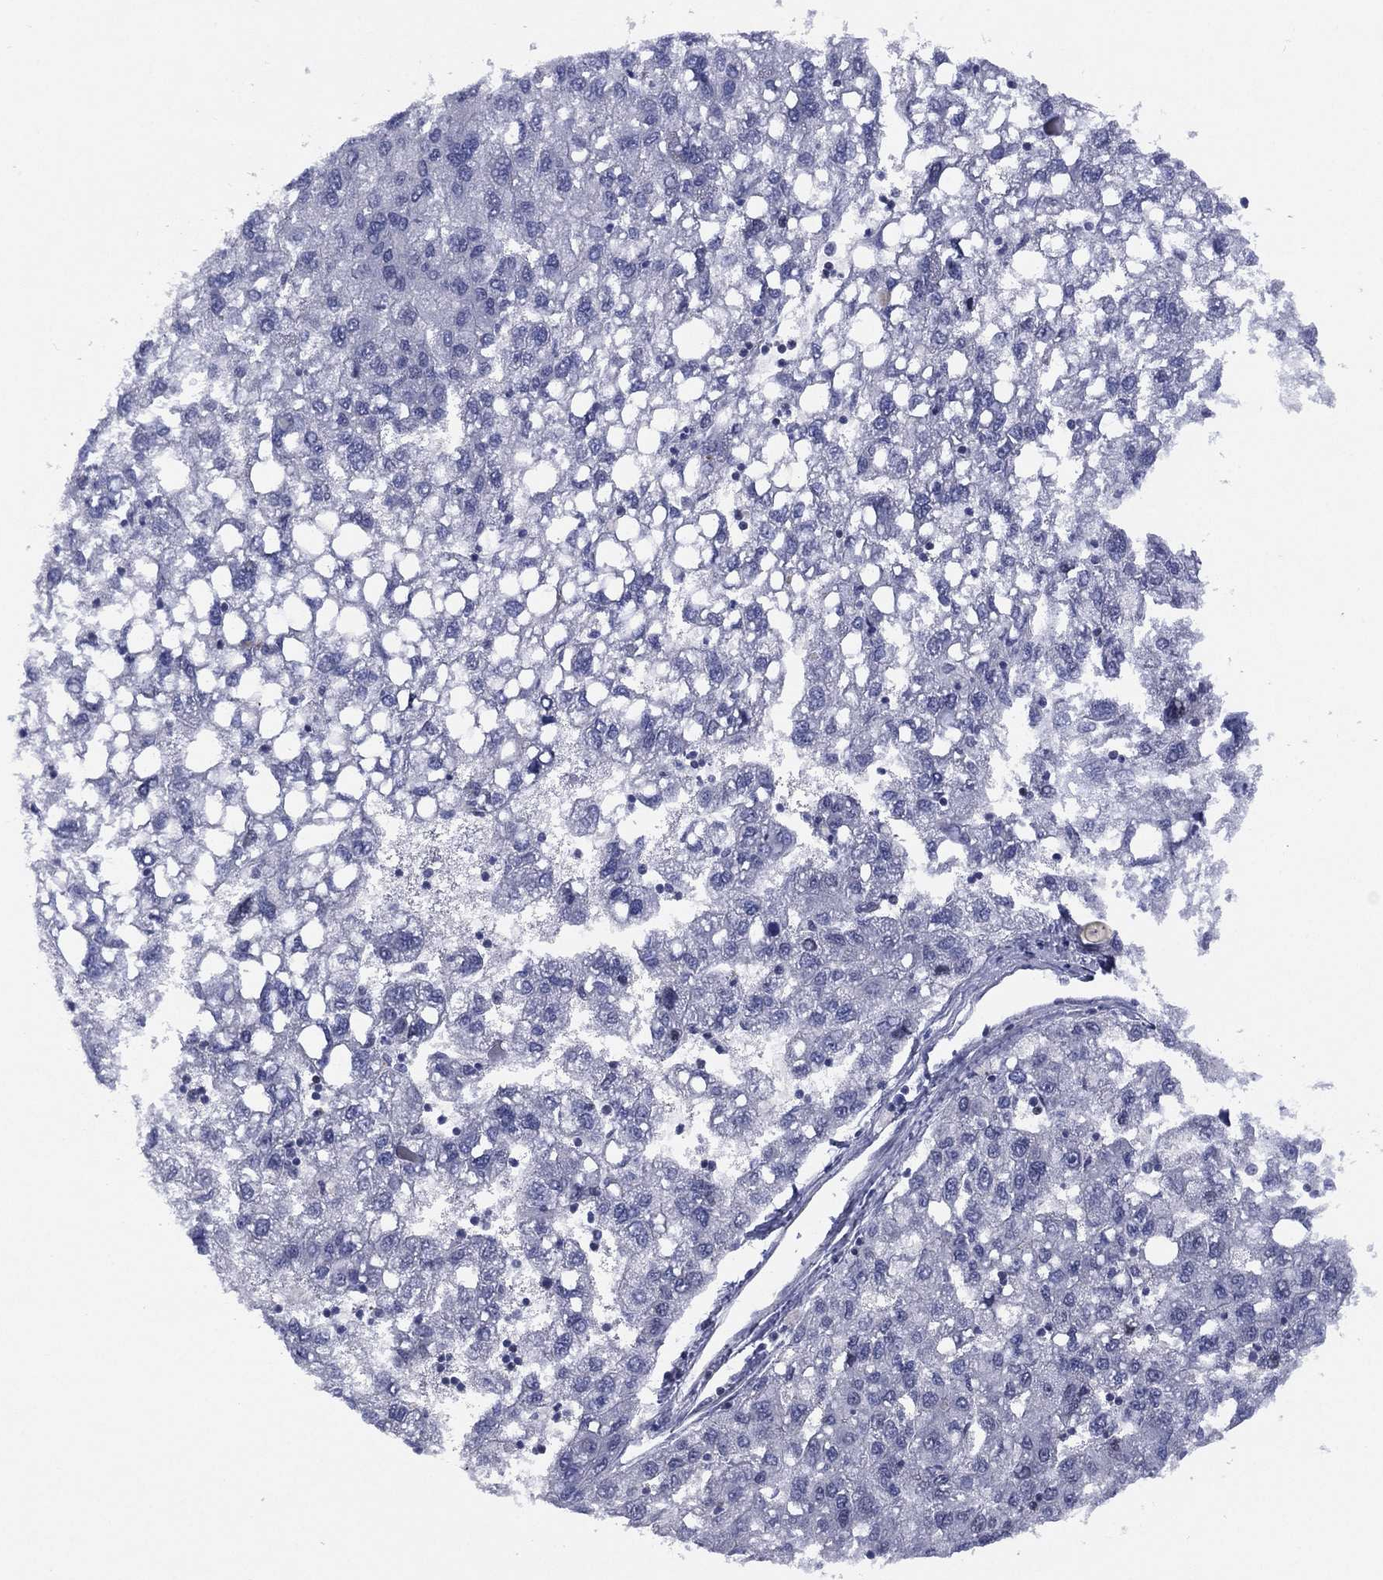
{"staining": {"intensity": "negative", "quantity": "none", "location": "none"}, "tissue": "liver cancer", "cell_type": "Tumor cells", "image_type": "cancer", "snomed": [{"axis": "morphology", "description": "Carcinoma, Hepatocellular, NOS"}, {"axis": "topography", "description": "Liver"}], "caption": "This is an immunohistochemistry histopathology image of human liver cancer (hepatocellular carcinoma). There is no expression in tumor cells.", "gene": "SLC4A4", "patient": {"sex": "female", "age": 82}}